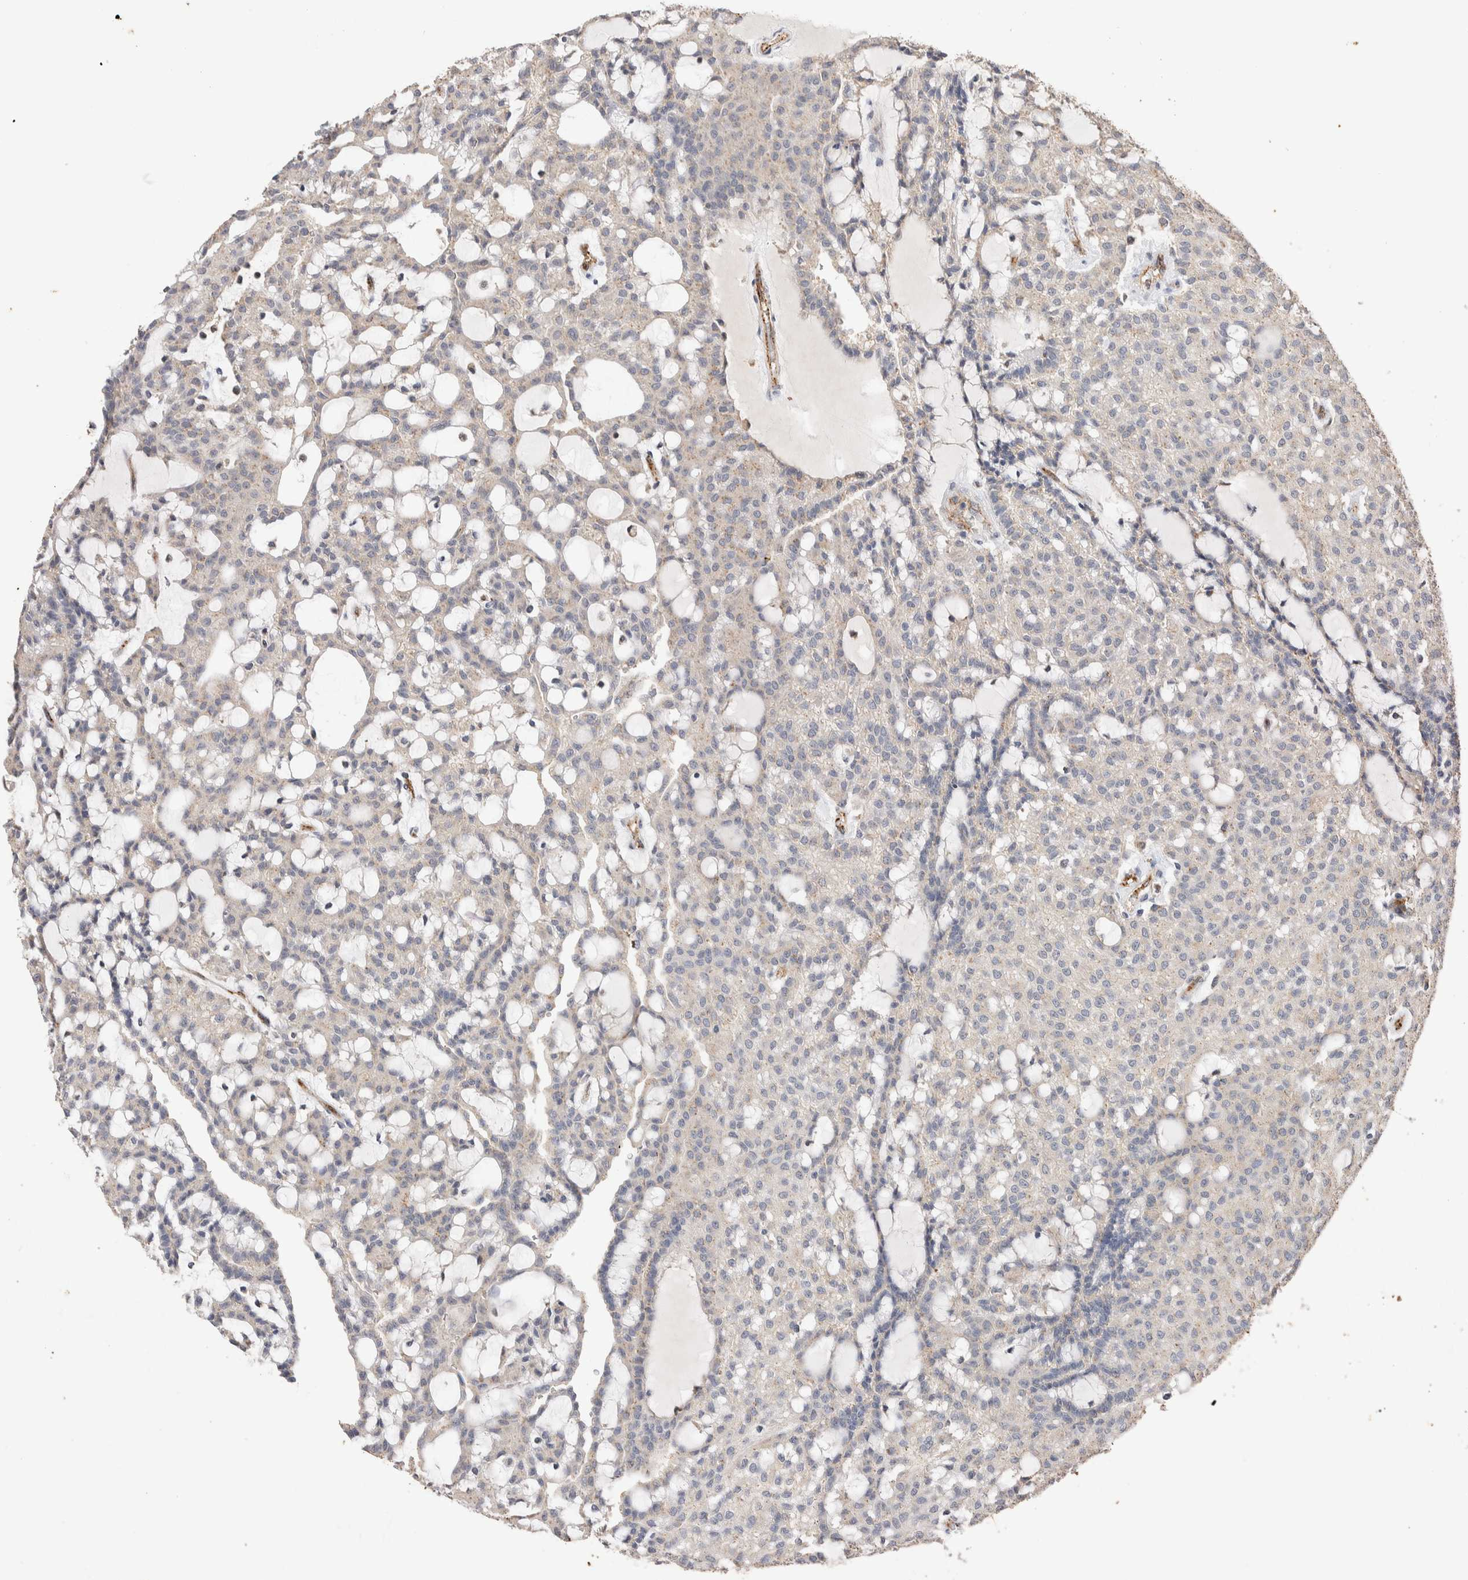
{"staining": {"intensity": "negative", "quantity": "none", "location": "none"}, "tissue": "renal cancer", "cell_type": "Tumor cells", "image_type": "cancer", "snomed": [{"axis": "morphology", "description": "Adenocarcinoma, NOS"}, {"axis": "topography", "description": "Kidney"}], "caption": "Immunohistochemical staining of renal cancer shows no significant positivity in tumor cells.", "gene": "NSMAF", "patient": {"sex": "male", "age": 63}}